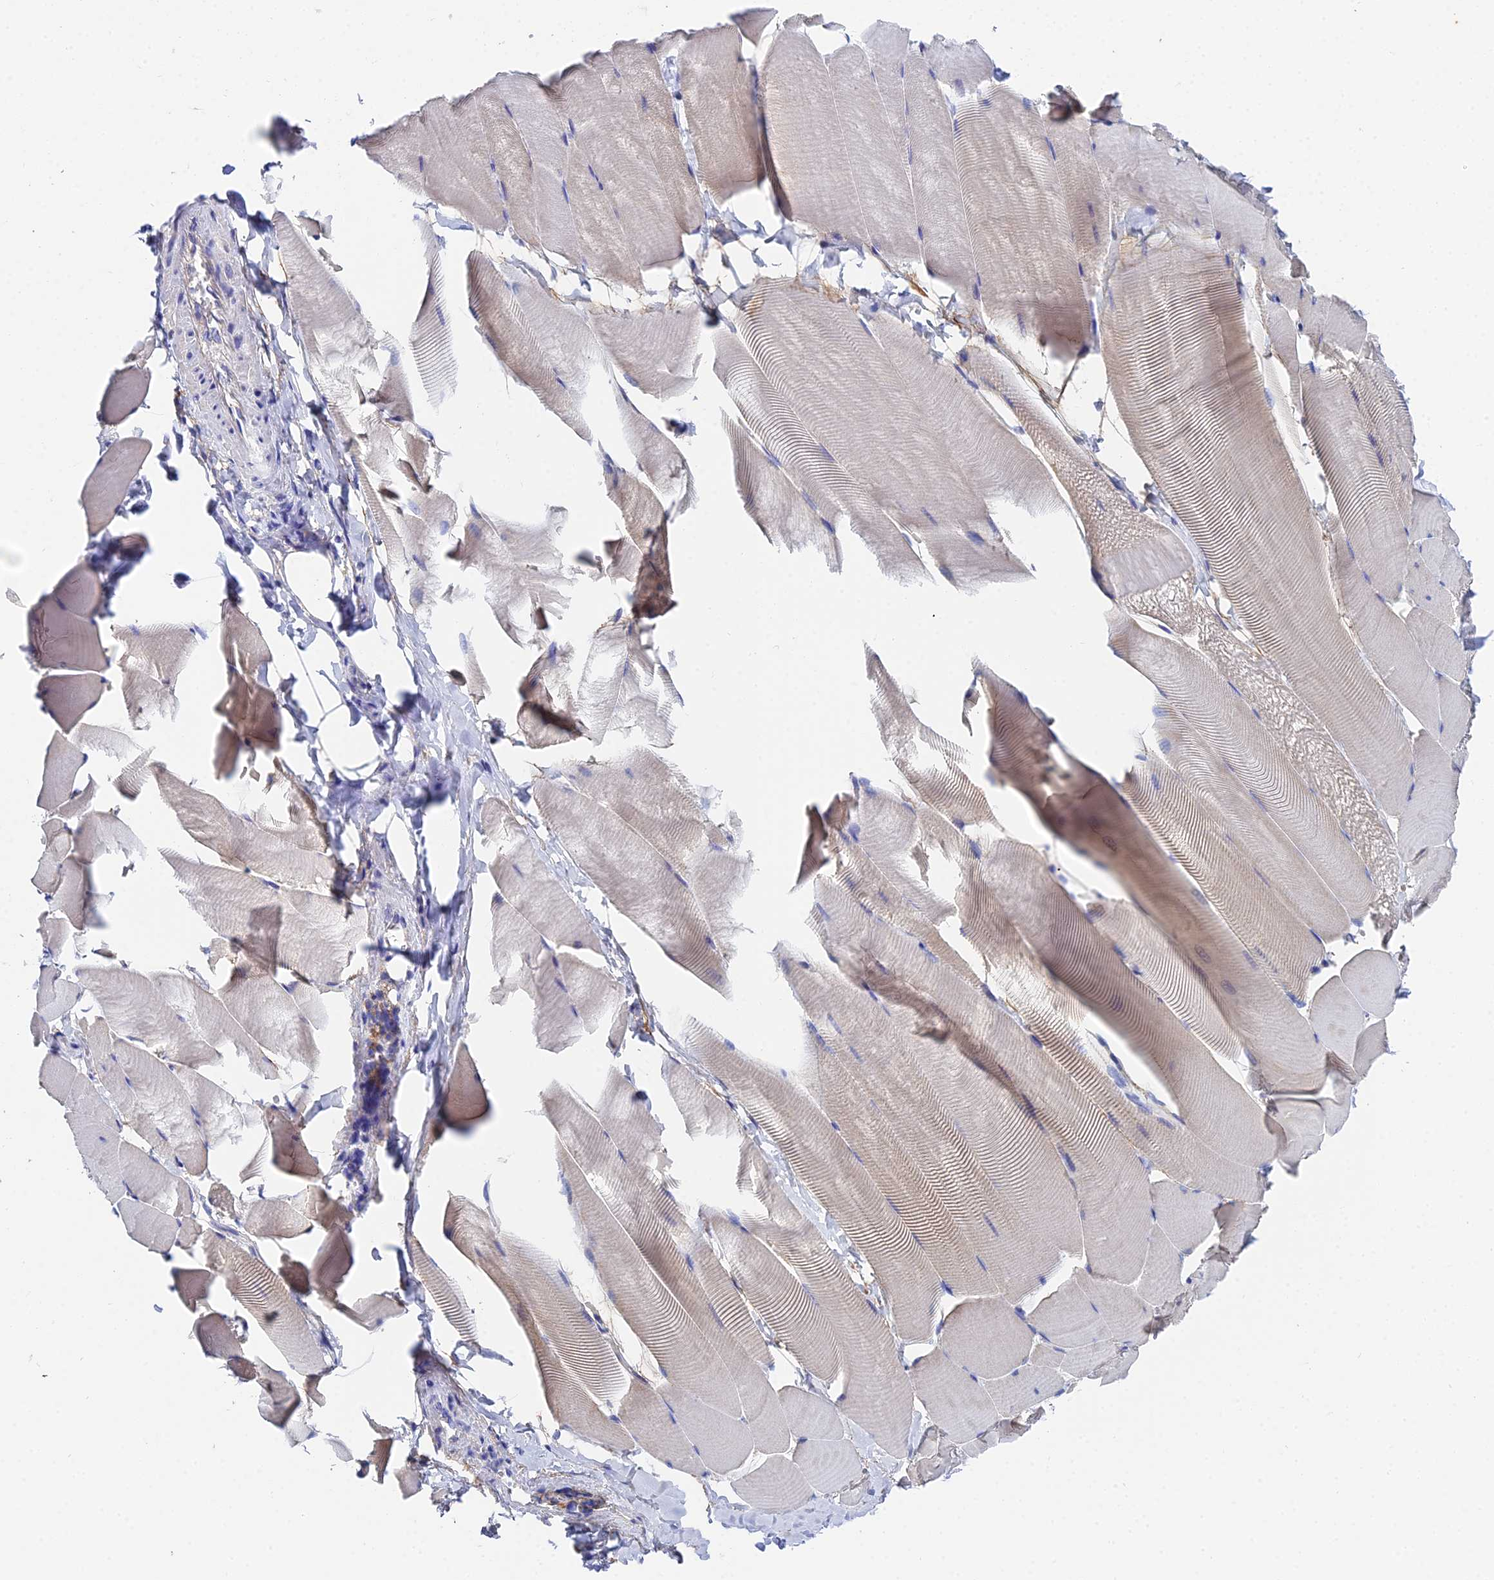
{"staining": {"intensity": "weak", "quantity": "25%-75%", "location": "cytoplasmic/membranous"}, "tissue": "skeletal muscle", "cell_type": "Myocytes", "image_type": "normal", "snomed": [{"axis": "morphology", "description": "Normal tissue, NOS"}, {"axis": "topography", "description": "Skeletal muscle"}], "caption": "A high-resolution photomicrograph shows immunohistochemistry (IHC) staining of benign skeletal muscle, which exhibits weak cytoplasmic/membranous positivity in approximately 25%-75% of myocytes. The staining was performed using DAB, with brown indicating positive protein expression. Nuclei are stained blue with hematoxylin.", "gene": "UBE2L3", "patient": {"sex": "male", "age": 25}}